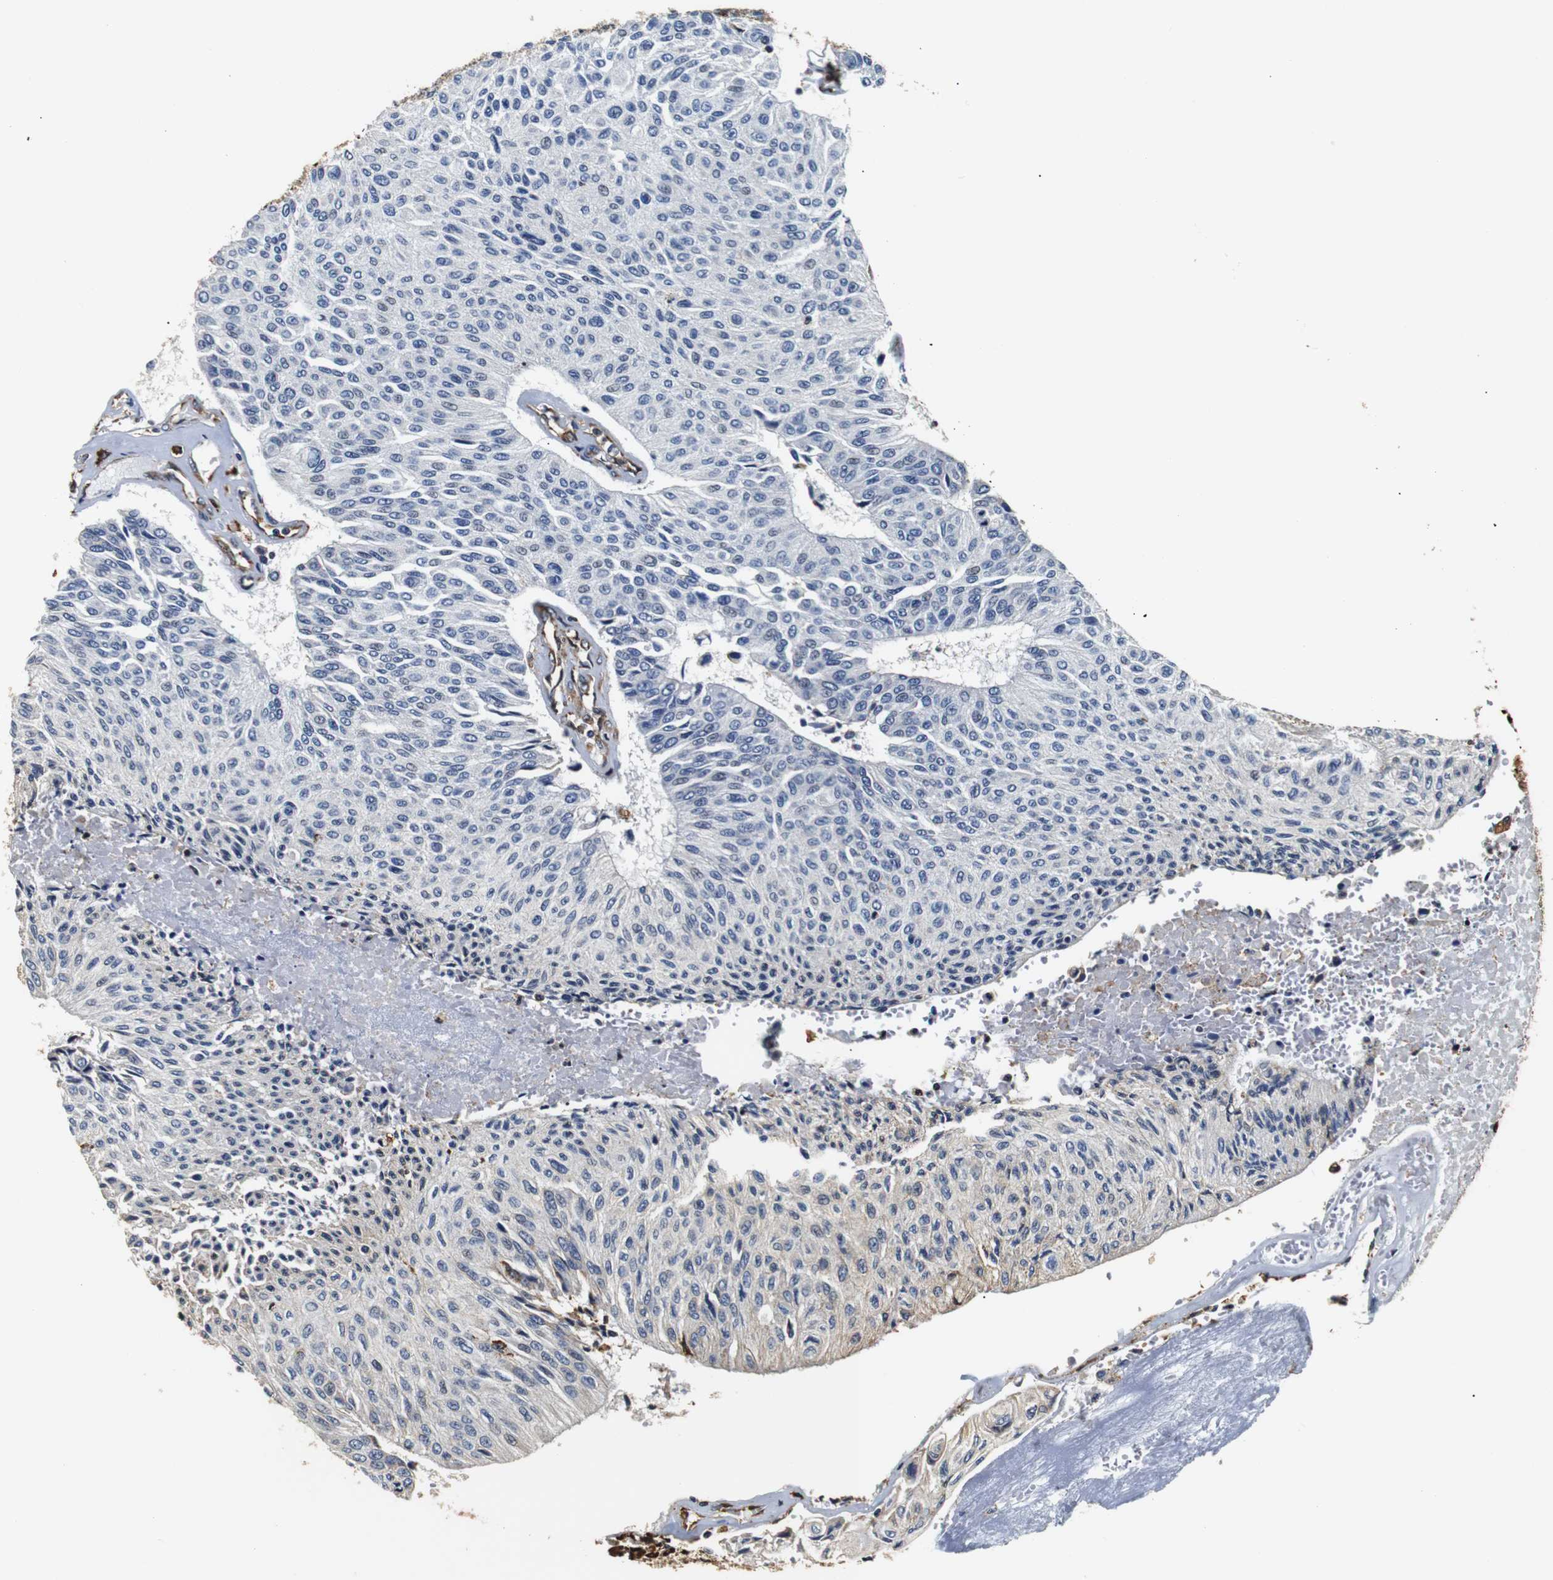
{"staining": {"intensity": "moderate", "quantity": "<25%", "location": "cytoplasmic/membranous"}, "tissue": "urothelial cancer", "cell_type": "Tumor cells", "image_type": "cancer", "snomed": [{"axis": "morphology", "description": "Urothelial carcinoma, High grade"}, {"axis": "topography", "description": "Urinary bladder"}], "caption": "Immunohistochemical staining of high-grade urothelial carcinoma displays low levels of moderate cytoplasmic/membranous protein positivity in approximately <25% of tumor cells. (Brightfield microscopy of DAB IHC at high magnification).", "gene": "HHIP", "patient": {"sex": "male", "age": 66}}